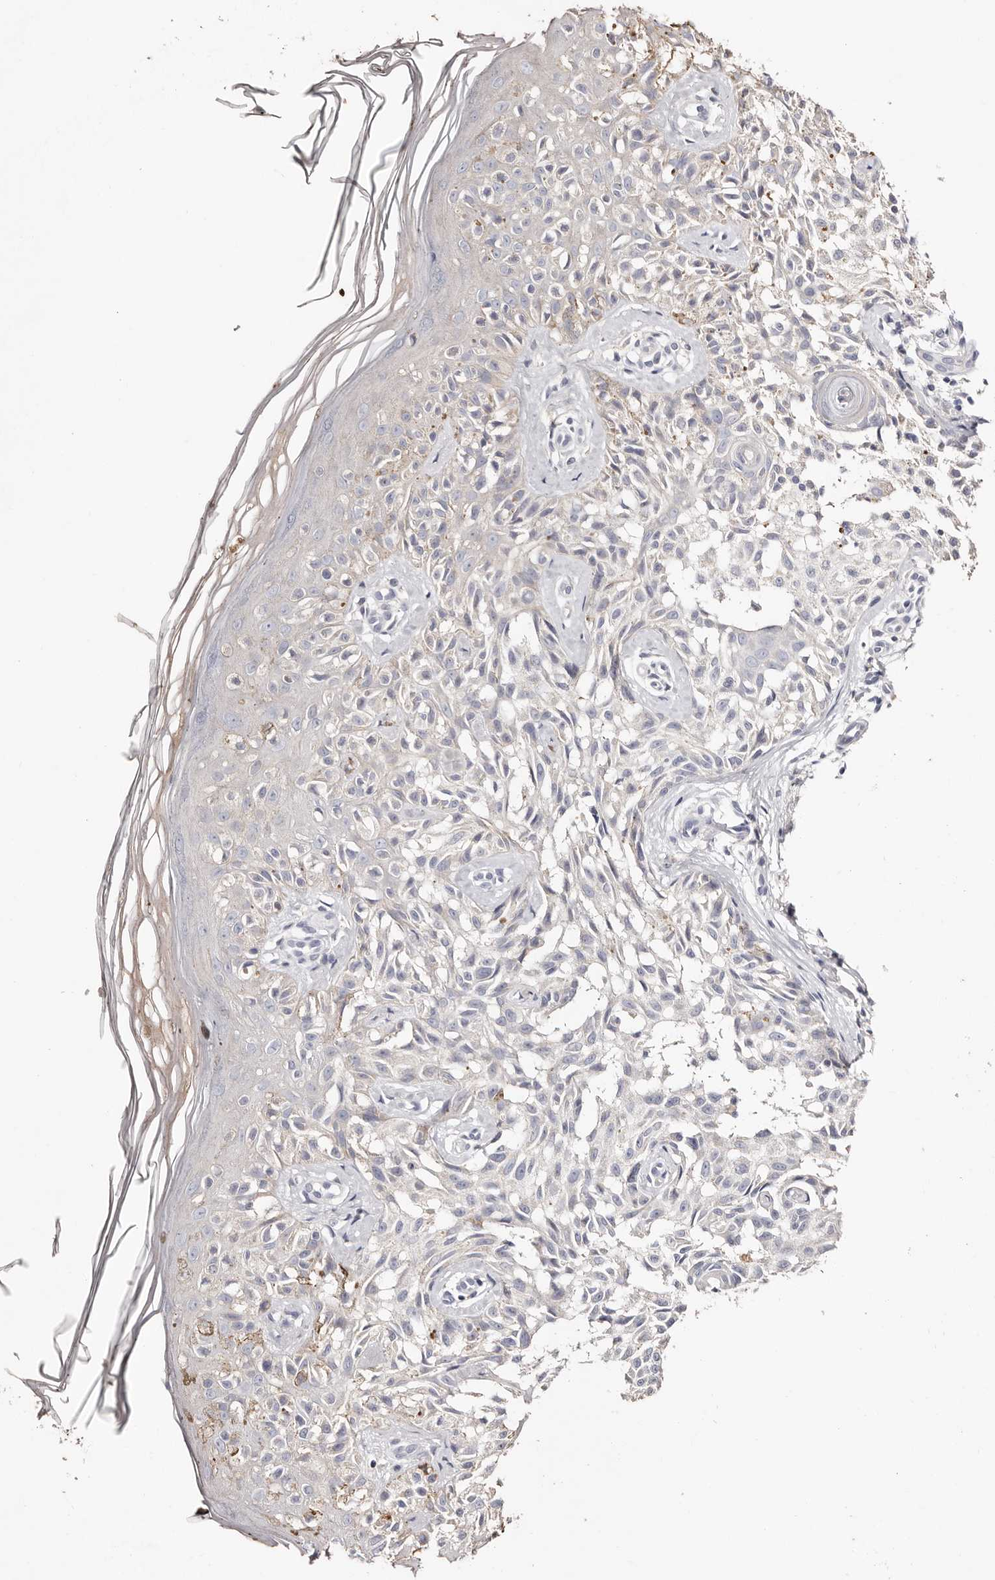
{"staining": {"intensity": "negative", "quantity": "none", "location": "none"}, "tissue": "melanoma", "cell_type": "Tumor cells", "image_type": "cancer", "snomed": [{"axis": "morphology", "description": "Malignant melanoma, NOS"}, {"axis": "topography", "description": "Skin"}], "caption": "High magnification brightfield microscopy of malignant melanoma stained with DAB (3,3'-diaminobenzidine) (brown) and counterstained with hematoxylin (blue): tumor cells show no significant positivity.", "gene": "TGM2", "patient": {"sex": "female", "age": 50}}